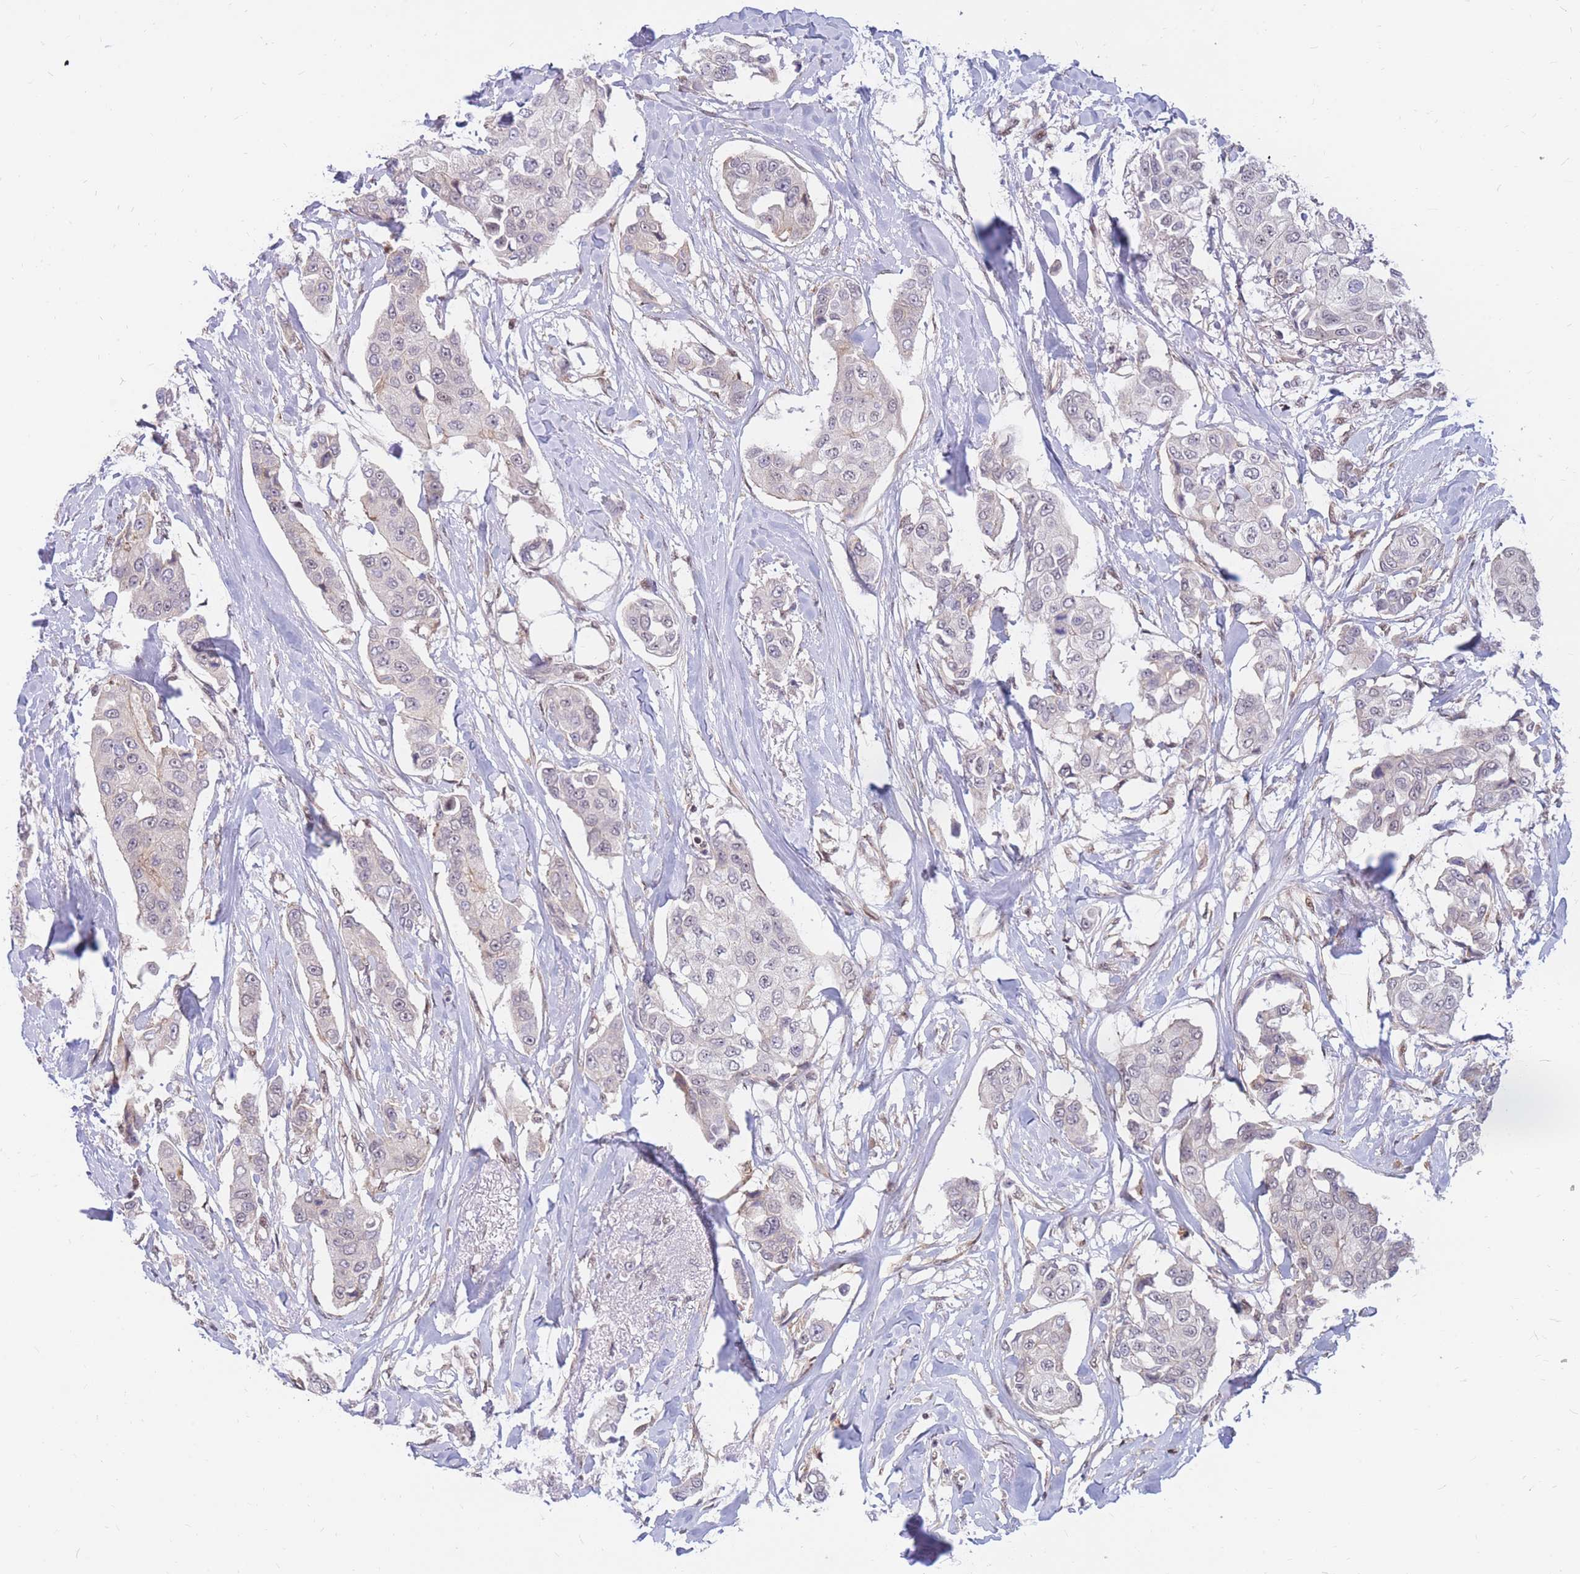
{"staining": {"intensity": "weak", "quantity": "<25%", "location": "nuclear"}, "tissue": "breast cancer", "cell_type": "Tumor cells", "image_type": "cancer", "snomed": [{"axis": "morphology", "description": "Duct carcinoma"}, {"axis": "topography", "description": "Breast"}], "caption": "Photomicrograph shows no significant protein expression in tumor cells of invasive ductal carcinoma (breast).", "gene": "ERICH6B", "patient": {"sex": "female", "age": 80}}